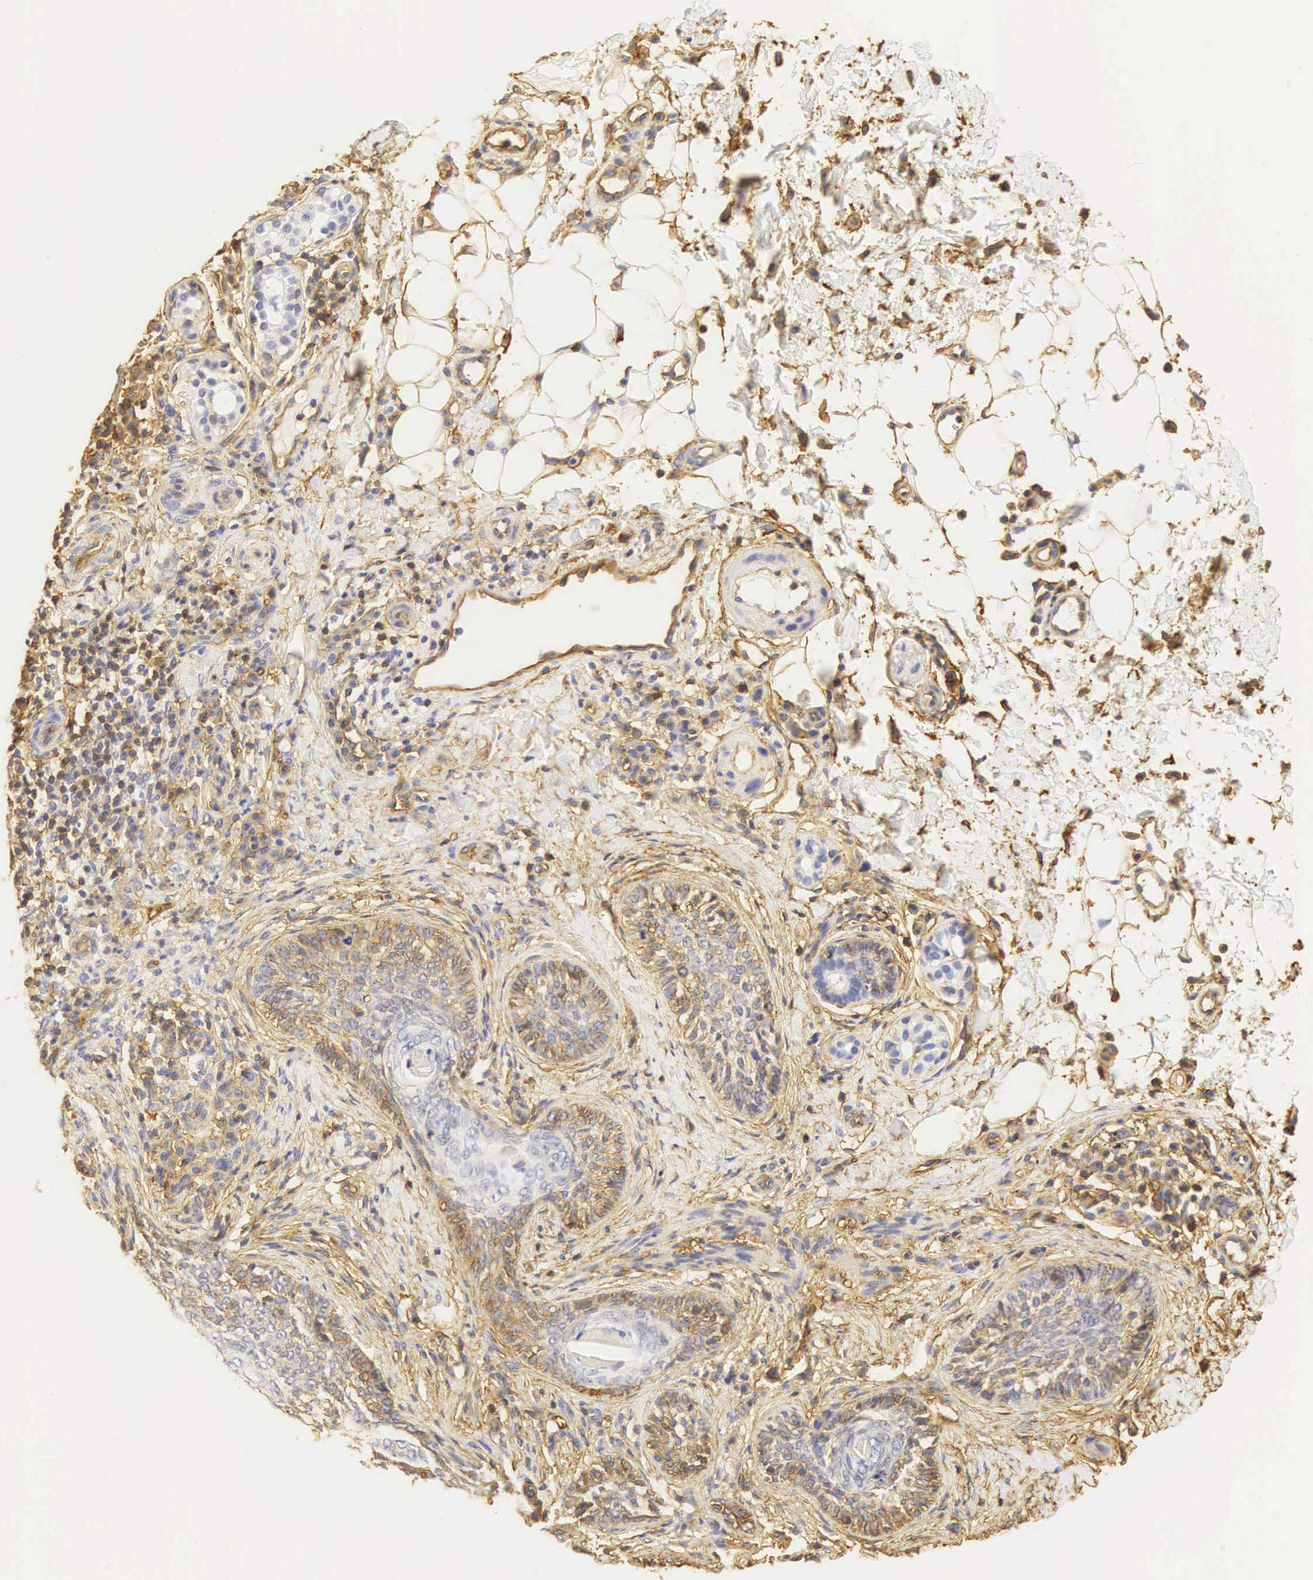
{"staining": {"intensity": "moderate", "quantity": ">75%", "location": "cytoplasmic/membranous"}, "tissue": "skin cancer", "cell_type": "Tumor cells", "image_type": "cancer", "snomed": [{"axis": "morphology", "description": "Basal cell carcinoma"}, {"axis": "topography", "description": "Skin"}], "caption": "Basal cell carcinoma (skin) tissue exhibits moderate cytoplasmic/membranous positivity in approximately >75% of tumor cells (brown staining indicates protein expression, while blue staining denotes nuclei).", "gene": "CD99", "patient": {"sex": "male", "age": 89}}